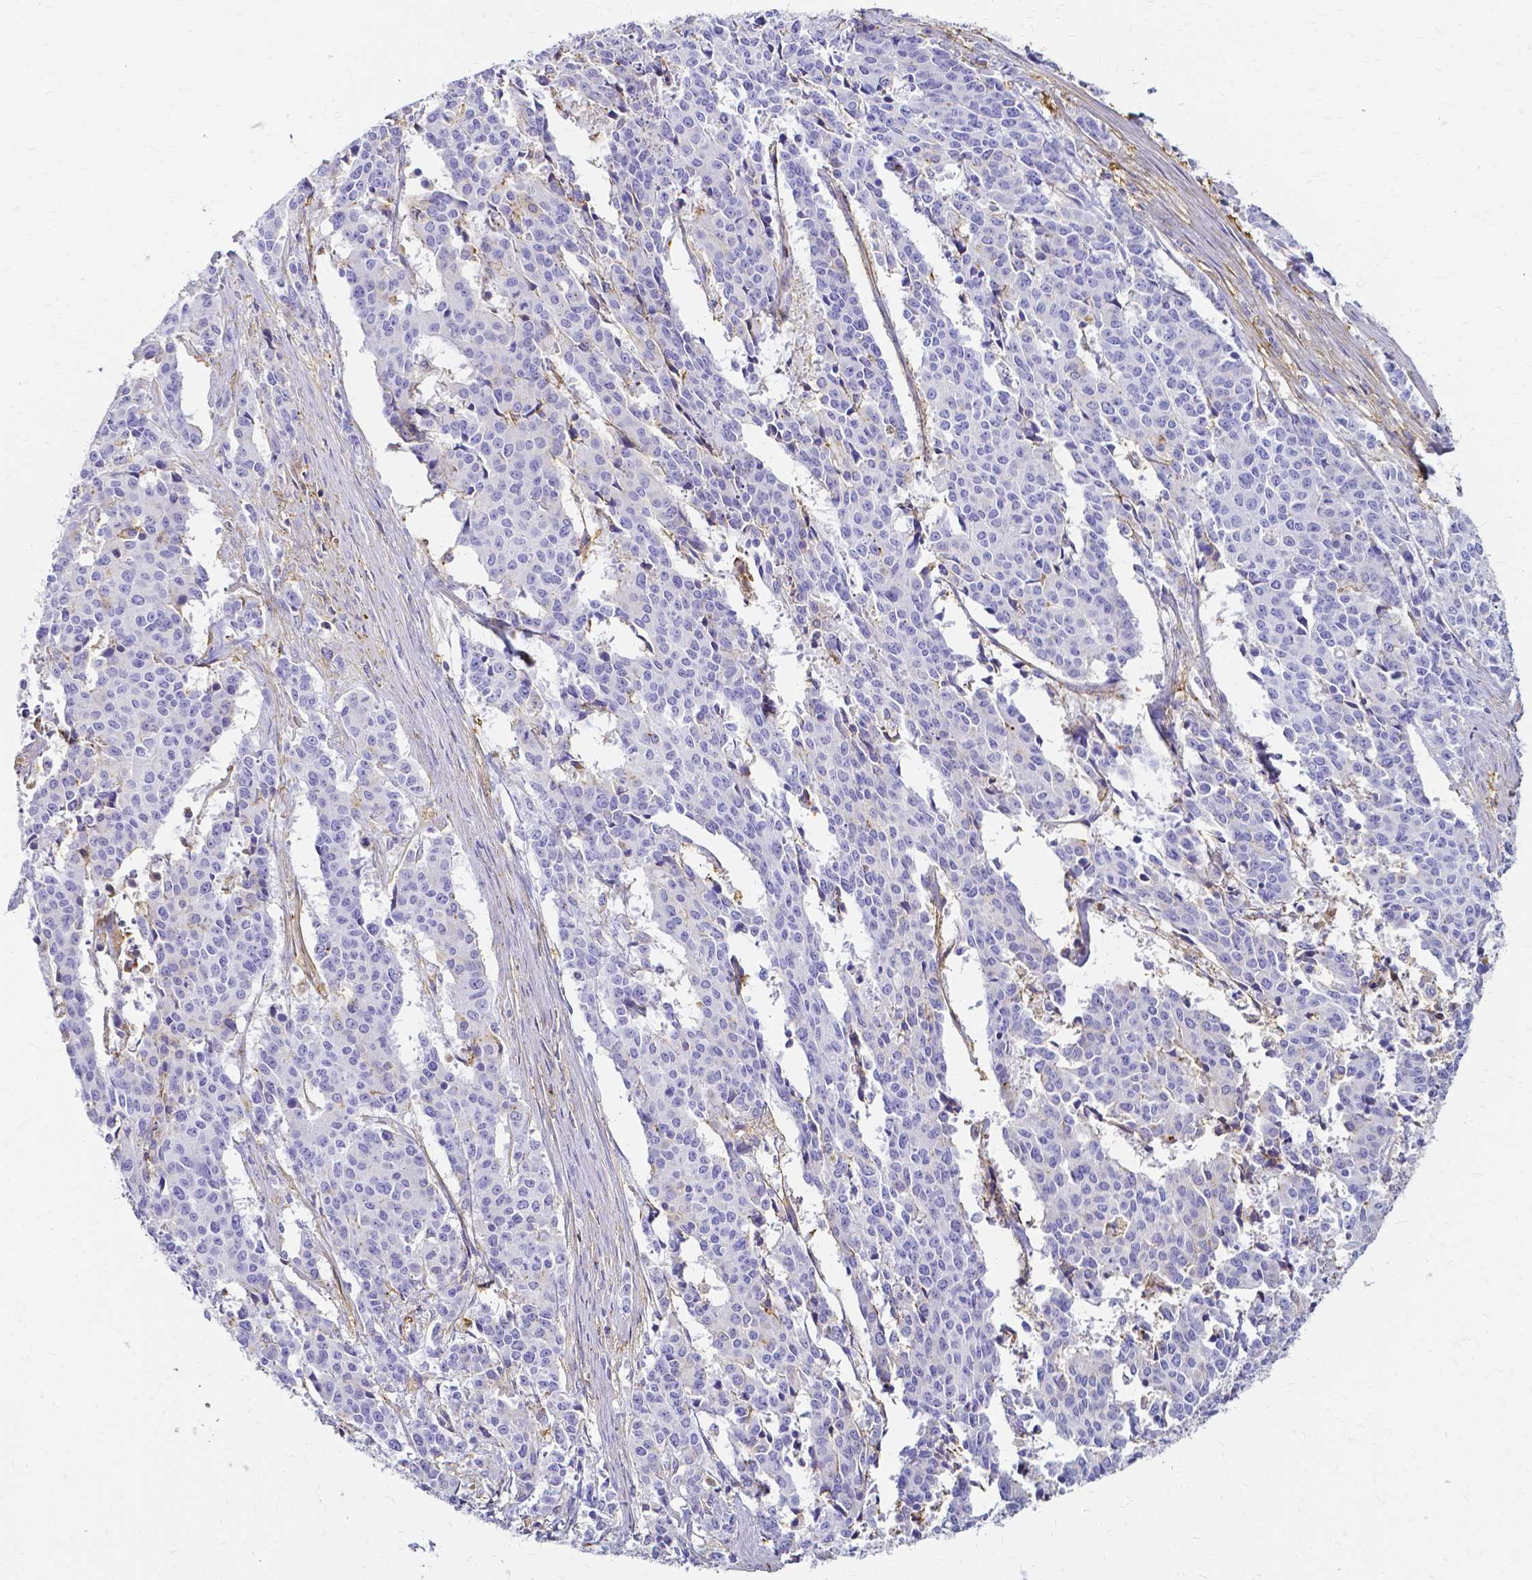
{"staining": {"intensity": "negative", "quantity": "none", "location": "none"}, "tissue": "cervical cancer", "cell_type": "Tumor cells", "image_type": "cancer", "snomed": [{"axis": "morphology", "description": "Squamous cell carcinoma, NOS"}, {"axis": "topography", "description": "Cervix"}], "caption": "There is no significant positivity in tumor cells of cervical cancer. Brightfield microscopy of IHC stained with DAB (3,3'-diaminobenzidine) (brown) and hematoxylin (blue), captured at high magnification.", "gene": "HSPA12A", "patient": {"sex": "female", "age": 28}}